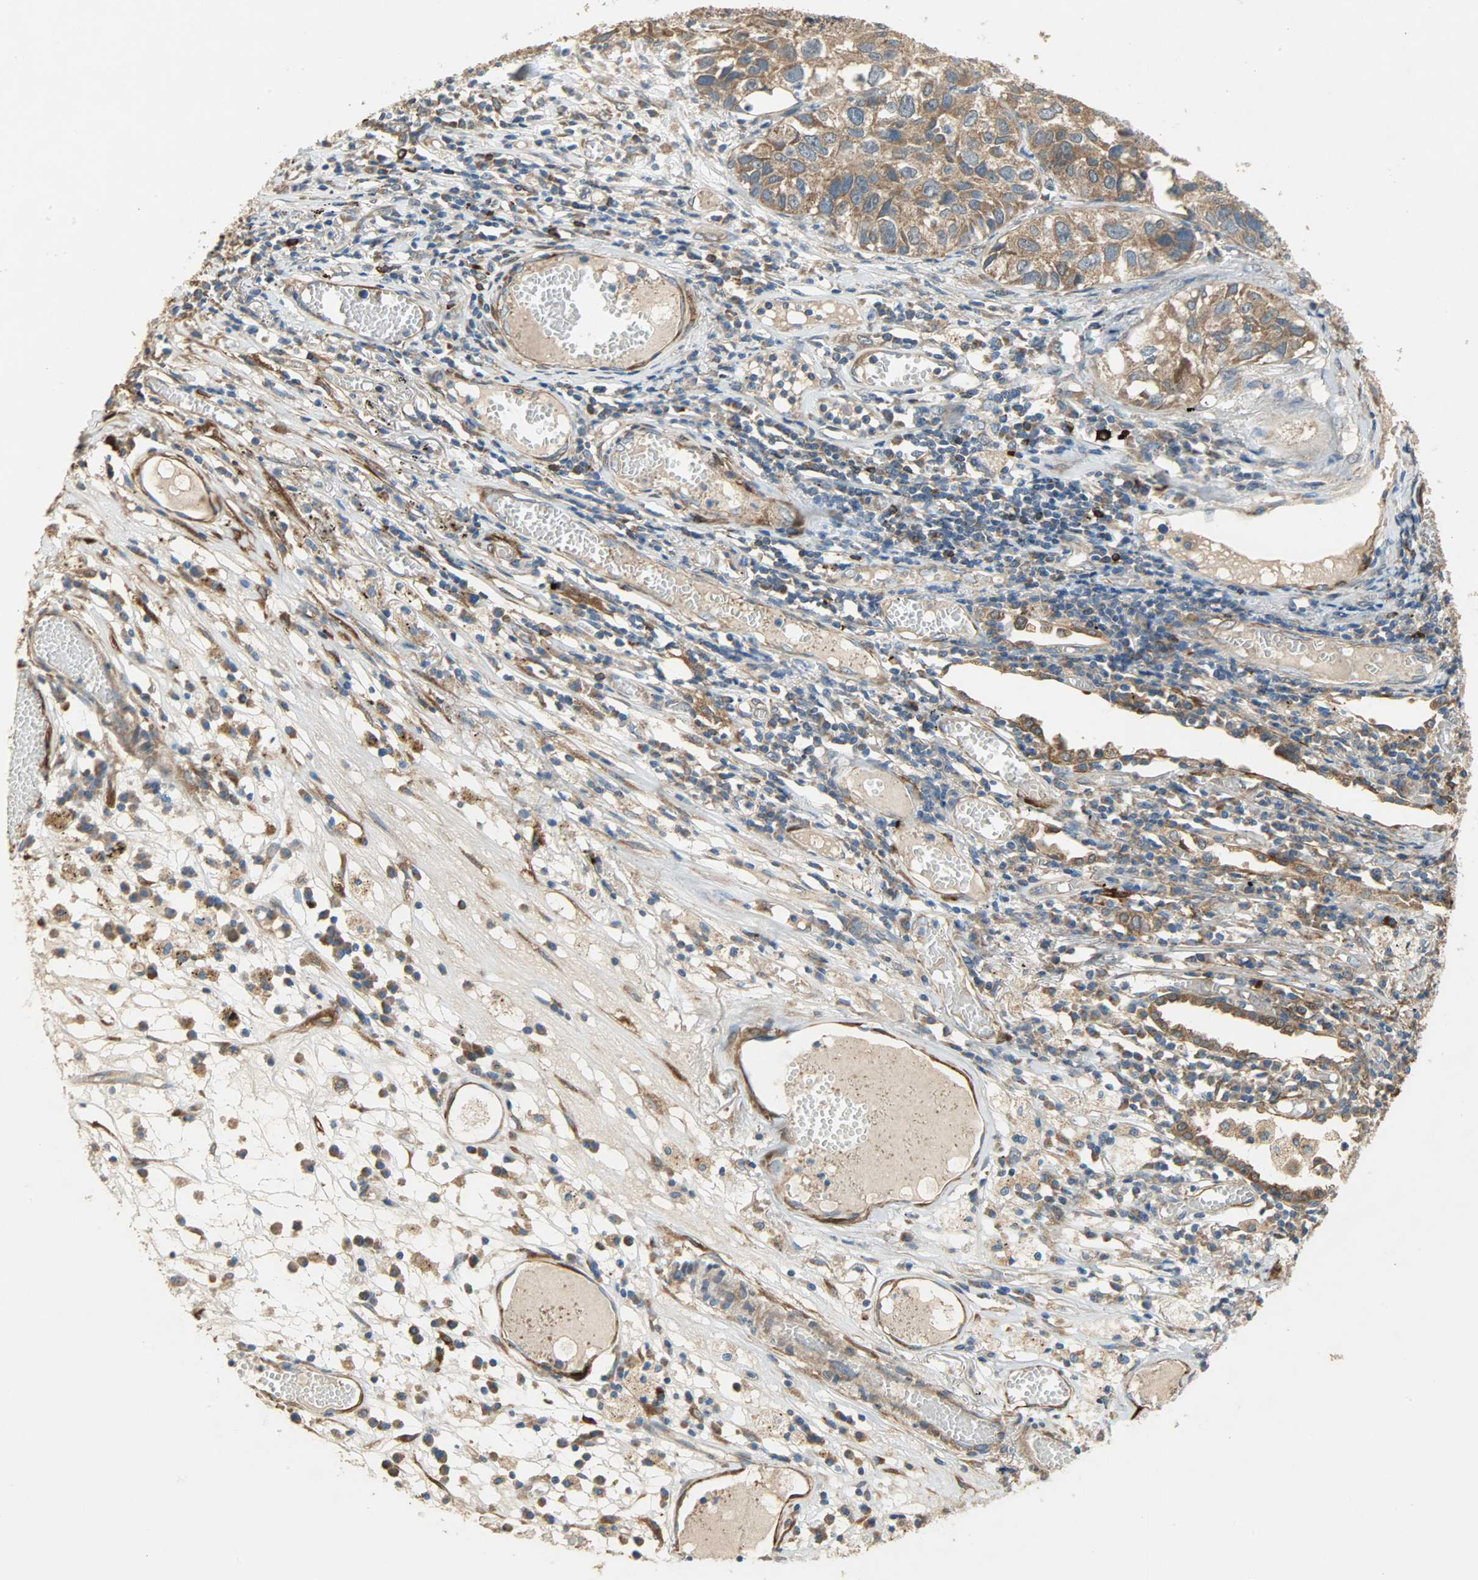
{"staining": {"intensity": "strong", "quantity": ">75%", "location": "cytoplasmic/membranous"}, "tissue": "lung cancer", "cell_type": "Tumor cells", "image_type": "cancer", "snomed": [{"axis": "morphology", "description": "Squamous cell carcinoma, NOS"}, {"axis": "topography", "description": "Lung"}], "caption": "Human lung squamous cell carcinoma stained with a brown dye exhibits strong cytoplasmic/membranous positive staining in about >75% of tumor cells.", "gene": "C1orf198", "patient": {"sex": "male", "age": 71}}